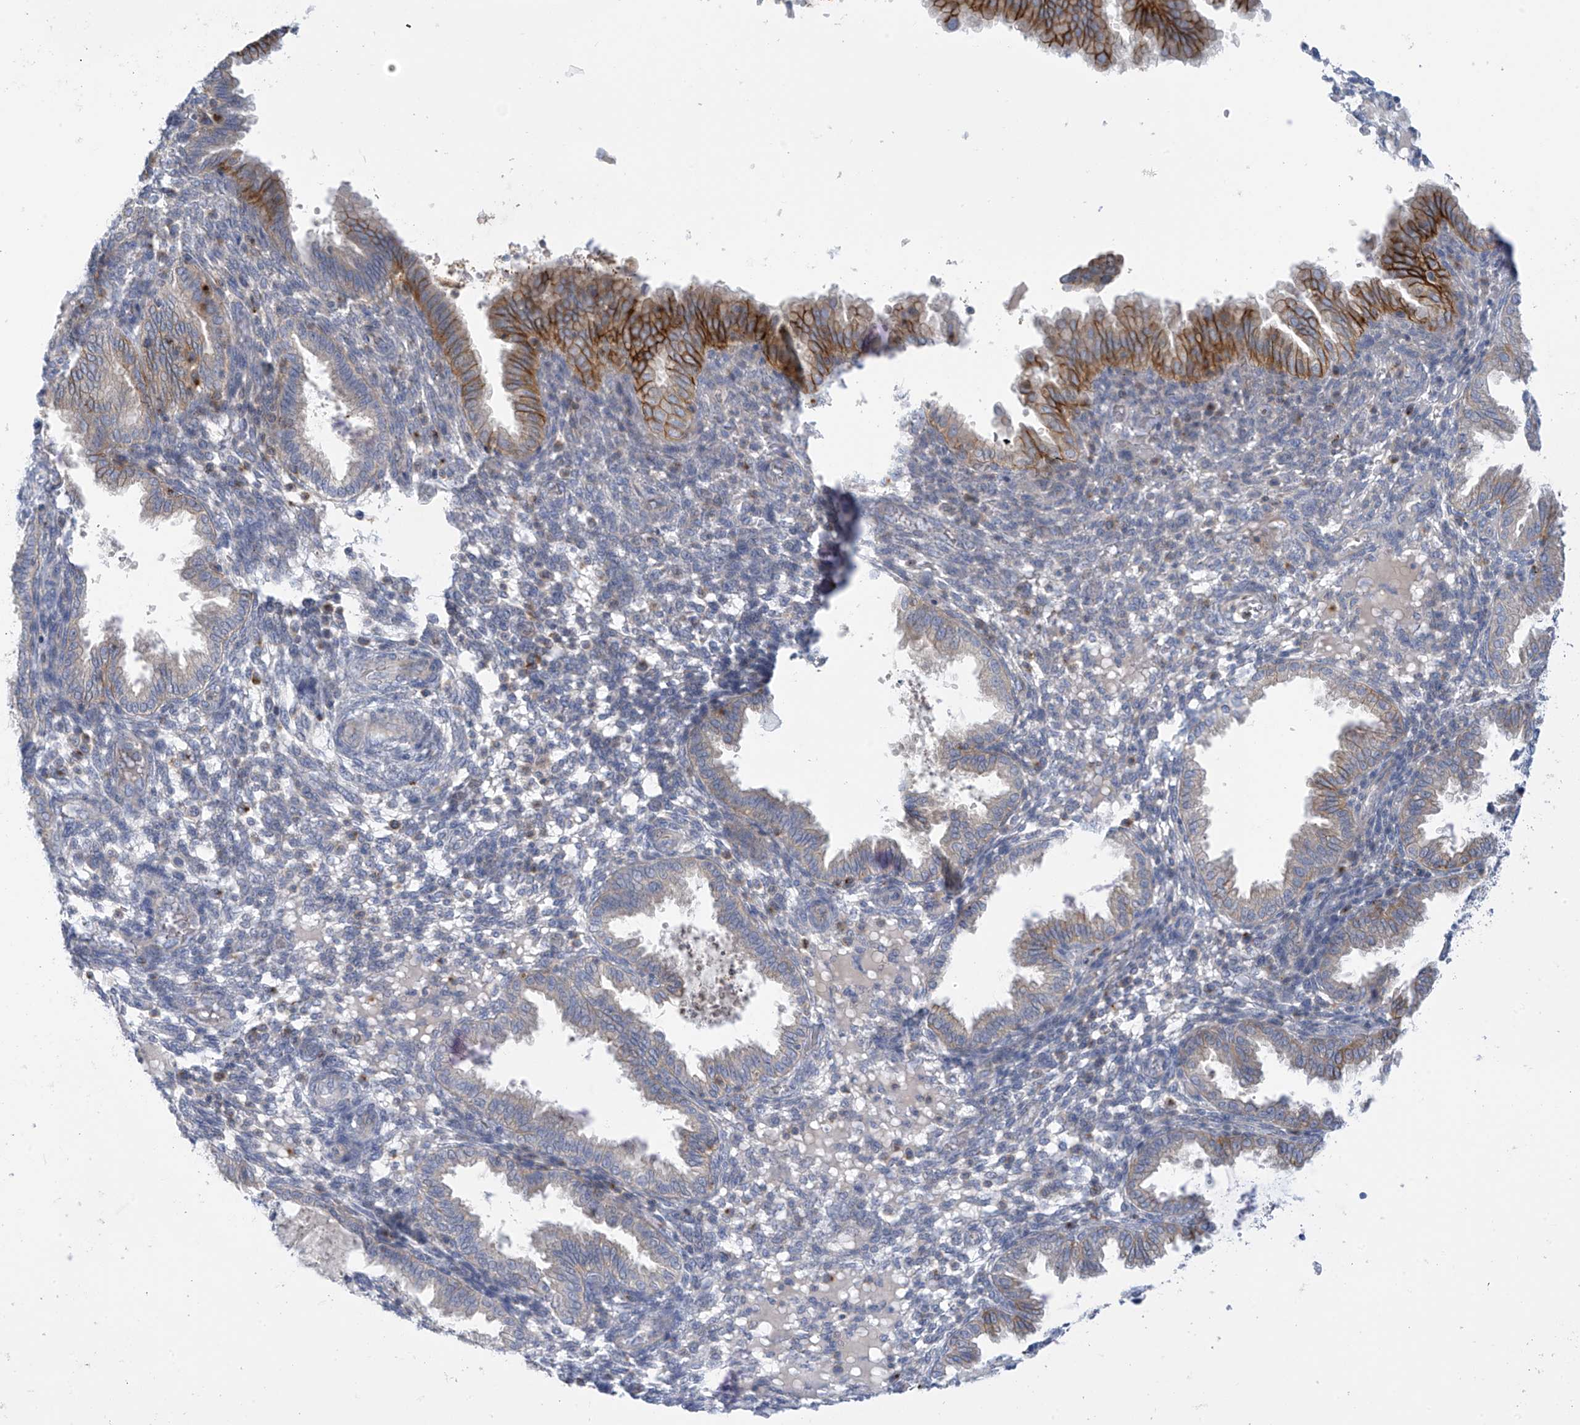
{"staining": {"intensity": "negative", "quantity": "none", "location": "none"}, "tissue": "endometrium", "cell_type": "Cells in endometrial stroma", "image_type": "normal", "snomed": [{"axis": "morphology", "description": "Normal tissue, NOS"}, {"axis": "topography", "description": "Endometrium"}], "caption": "Immunohistochemistry (IHC) image of unremarkable human endometrium stained for a protein (brown), which exhibits no expression in cells in endometrial stroma.", "gene": "SLC6A12", "patient": {"sex": "female", "age": 33}}